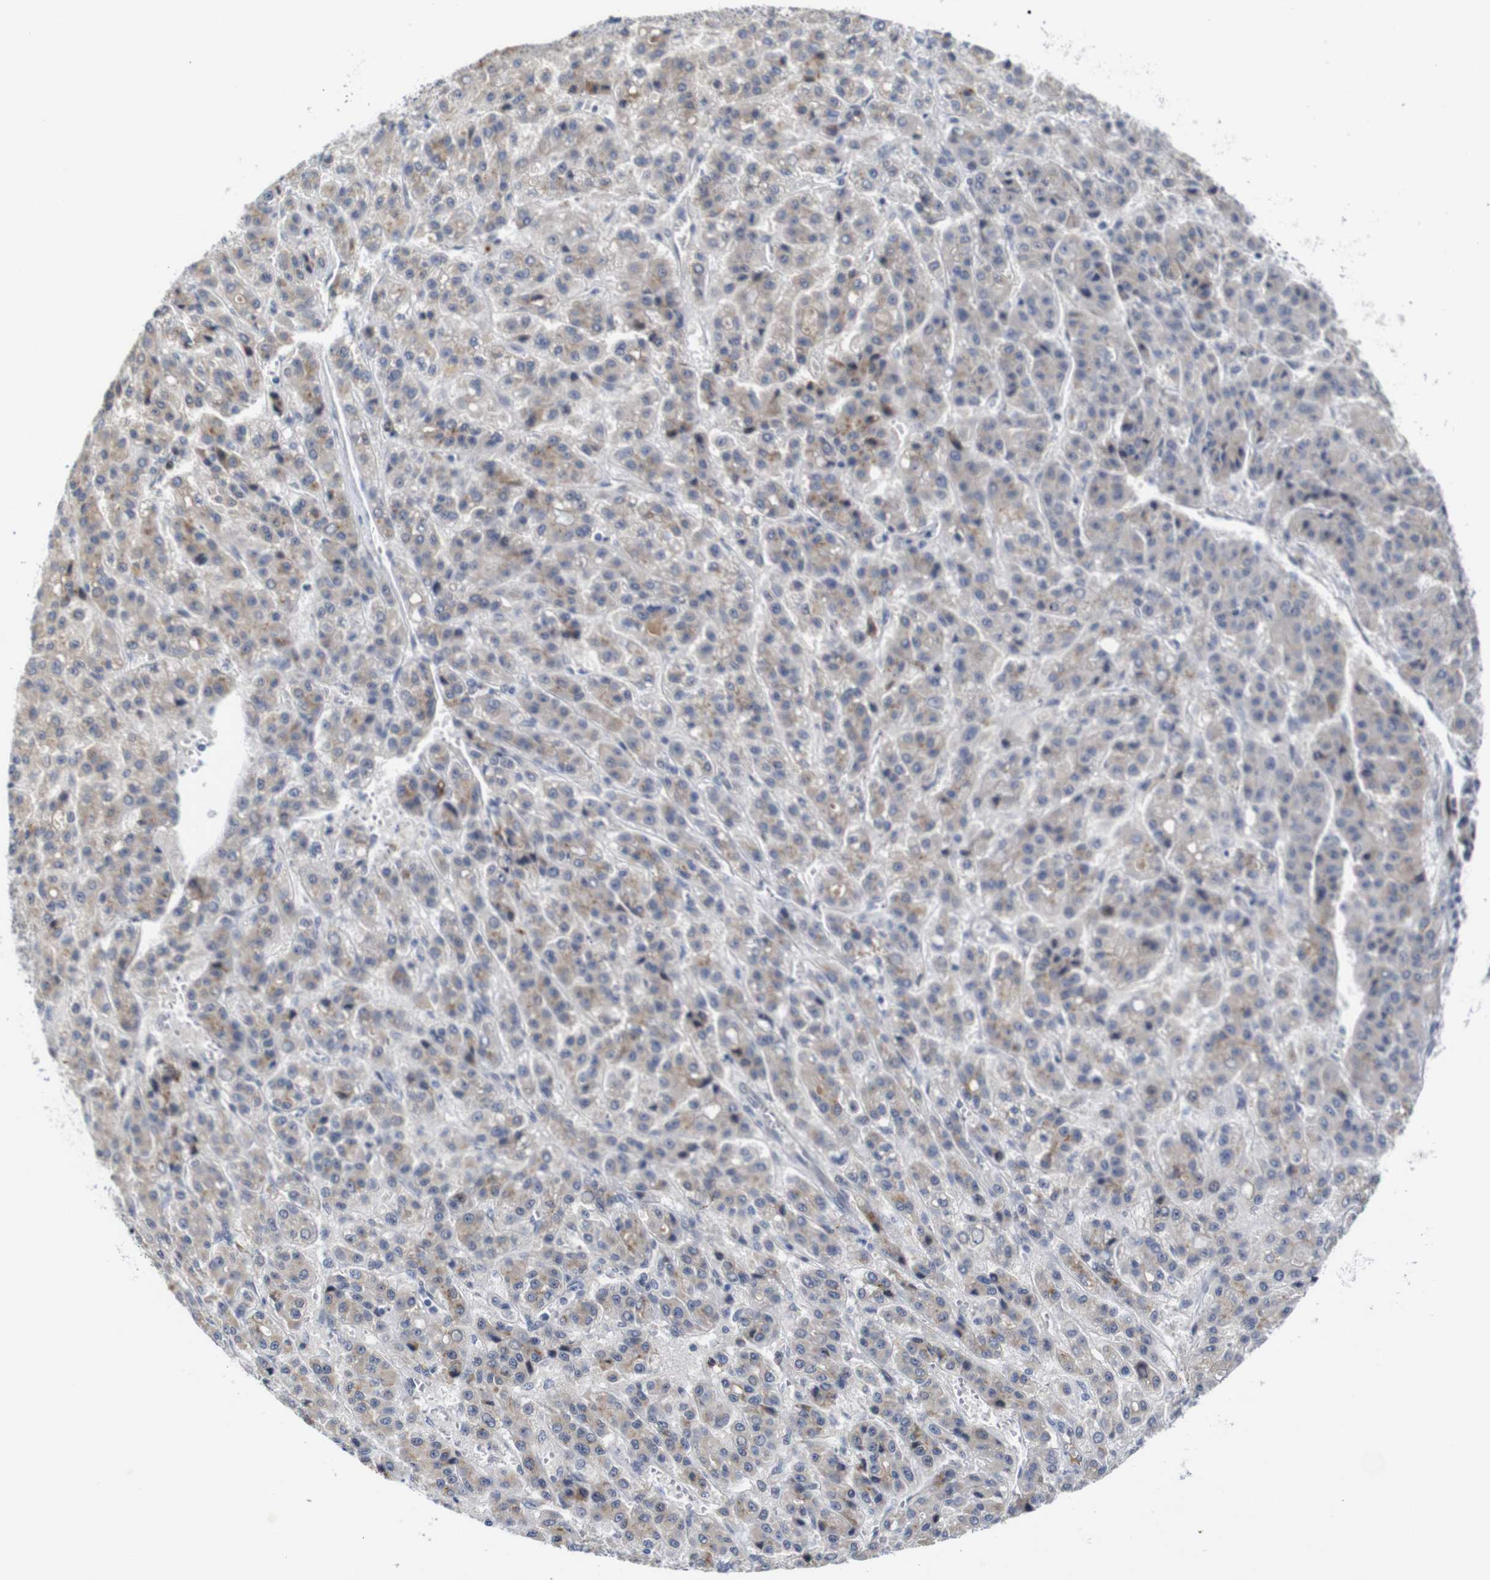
{"staining": {"intensity": "weak", "quantity": "25%-75%", "location": "cytoplasmic/membranous"}, "tissue": "liver cancer", "cell_type": "Tumor cells", "image_type": "cancer", "snomed": [{"axis": "morphology", "description": "Carcinoma, Hepatocellular, NOS"}, {"axis": "topography", "description": "Liver"}], "caption": "A brown stain shows weak cytoplasmic/membranous staining of a protein in human liver cancer (hepatocellular carcinoma) tumor cells. Immunohistochemistry stains the protein of interest in brown and the nuclei are stained blue.", "gene": "FURIN", "patient": {"sex": "male", "age": 70}}